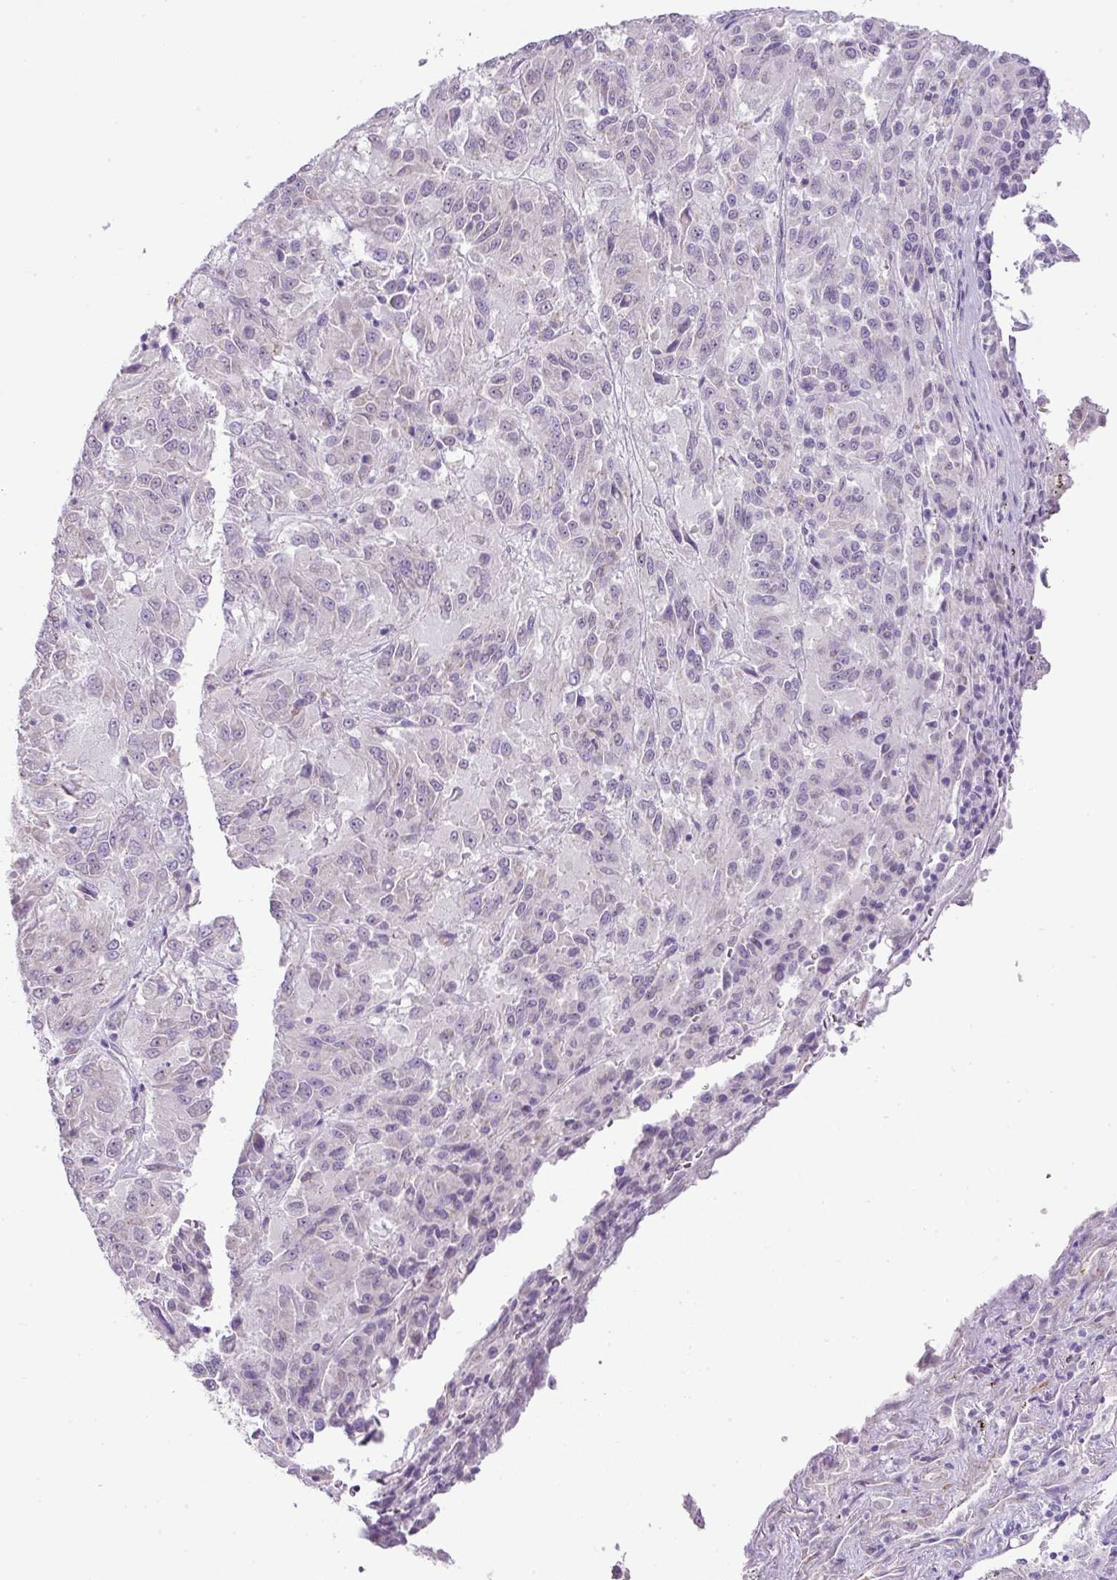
{"staining": {"intensity": "negative", "quantity": "none", "location": "none"}, "tissue": "melanoma", "cell_type": "Tumor cells", "image_type": "cancer", "snomed": [{"axis": "morphology", "description": "Malignant melanoma, Metastatic site"}, {"axis": "topography", "description": "Lung"}], "caption": "Immunohistochemical staining of human malignant melanoma (metastatic site) shows no significant expression in tumor cells.", "gene": "DIP2A", "patient": {"sex": "male", "age": 64}}